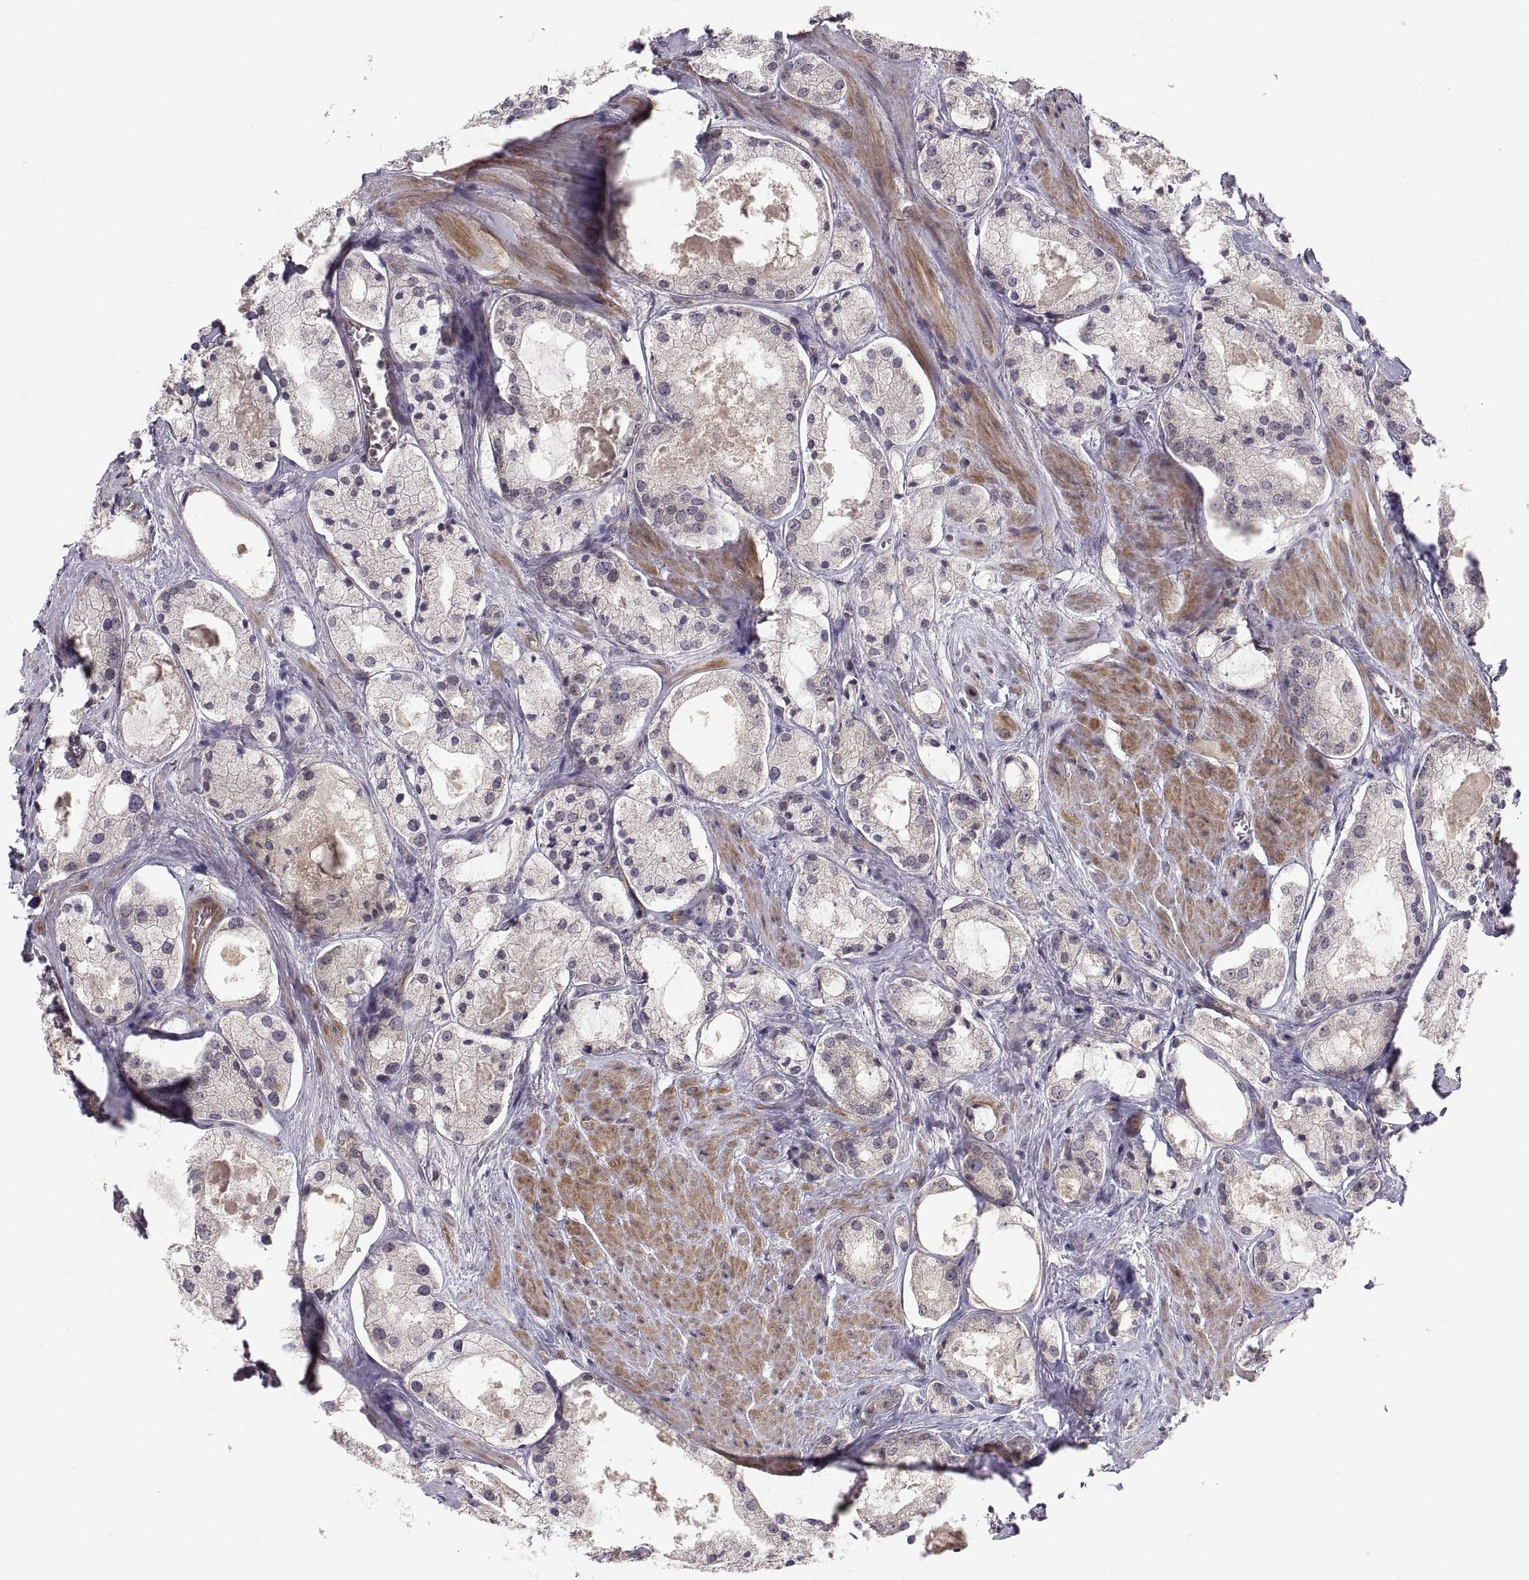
{"staining": {"intensity": "weak", "quantity": "<25%", "location": "cytoplasmic/membranous"}, "tissue": "prostate cancer", "cell_type": "Tumor cells", "image_type": "cancer", "snomed": [{"axis": "morphology", "description": "Adenocarcinoma, NOS"}, {"axis": "morphology", "description": "Adenocarcinoma, High grade"}, {"axis": "topography", "description": "Prostate"}], "caption": "Human prostate adenocarcinoma stained for a protein using IHC demonstrates no positivity in tumor cells.", "gene": "ABL2", "patient": {"sex": "male", "age": 64}}